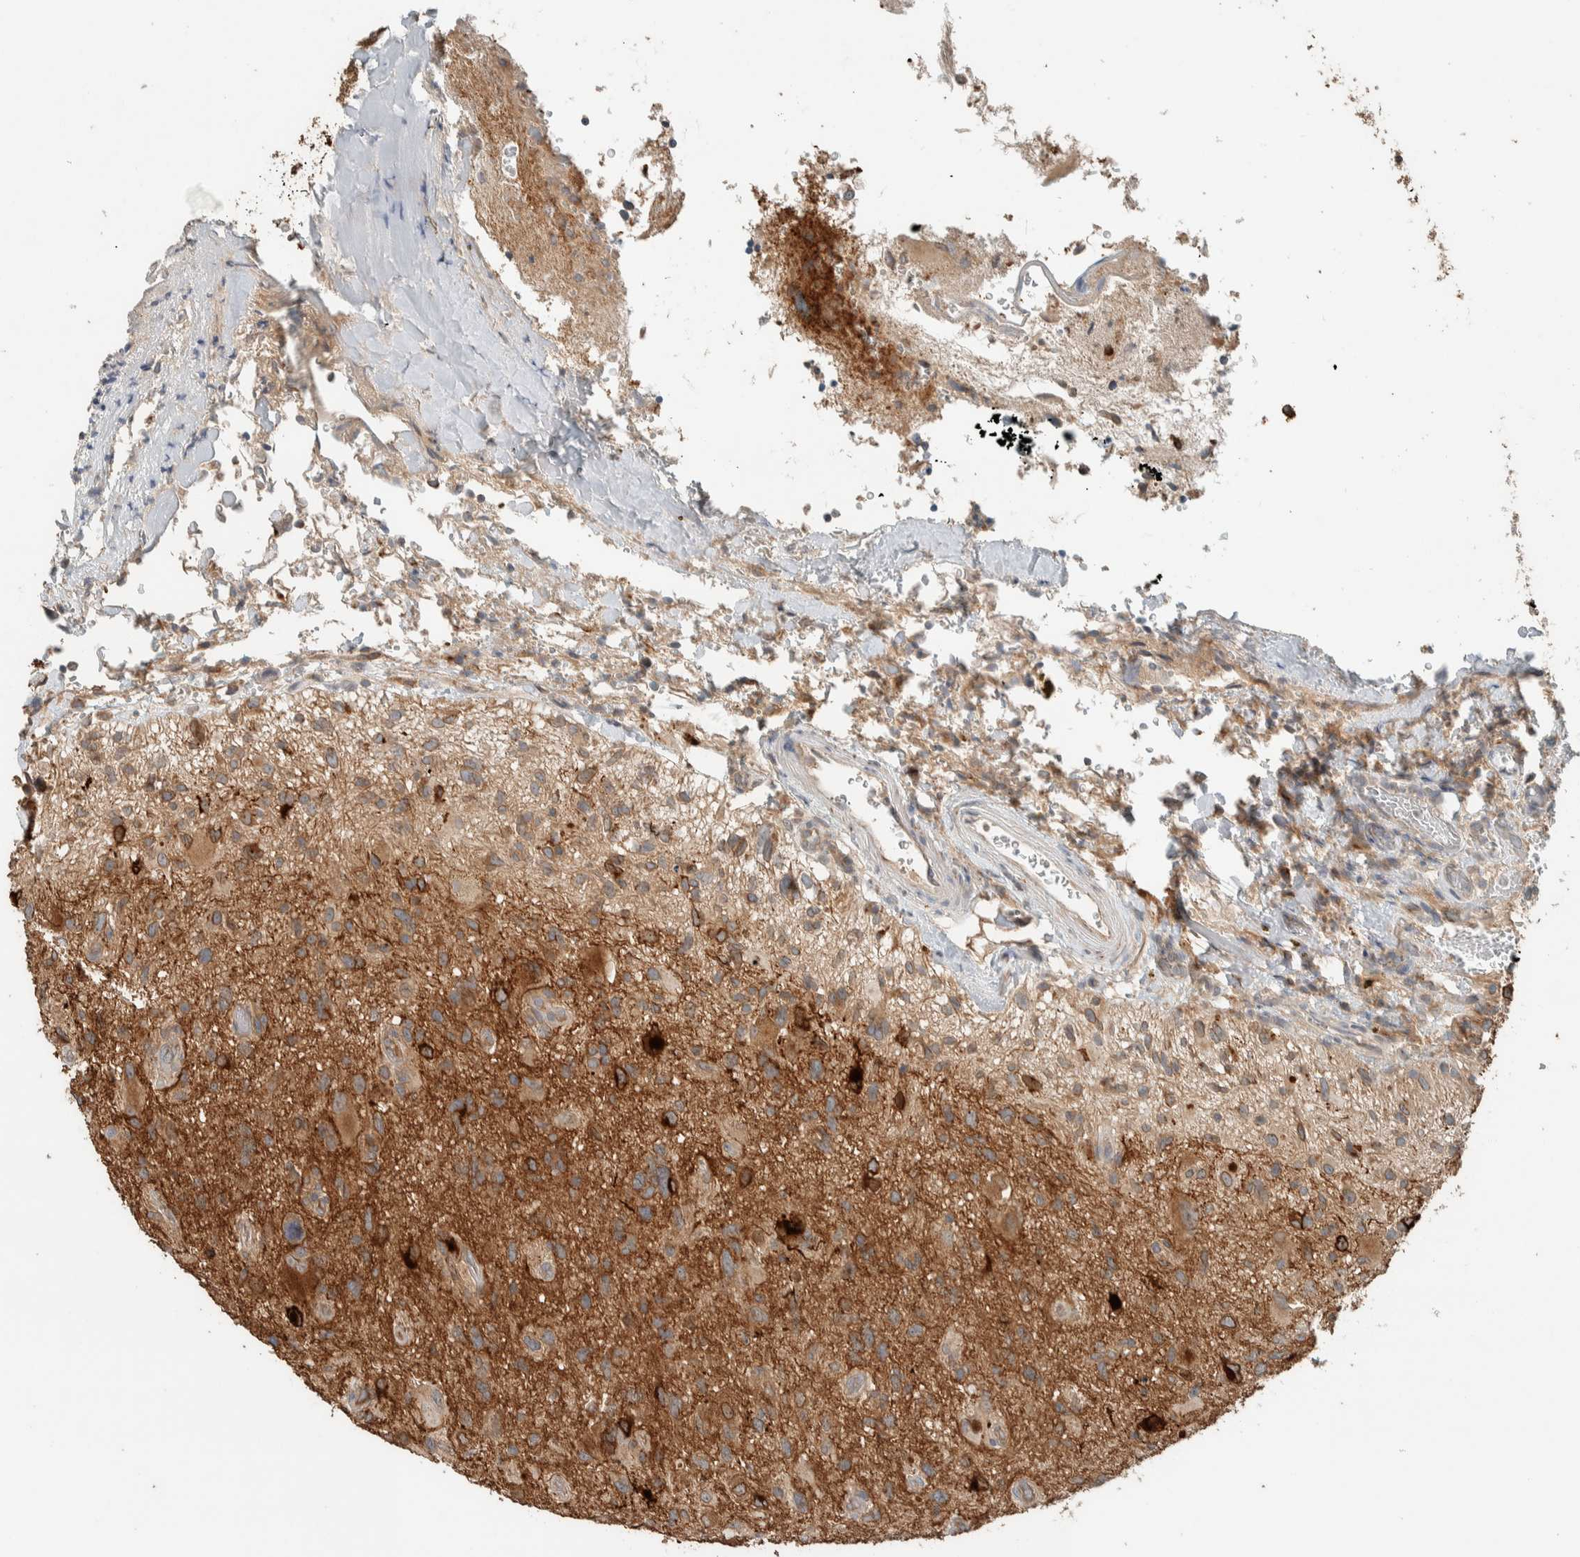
{"staining": {"intensity": "strong", "quantity": "25%-75%", "location": "cytoplasmic/membranous"}, "tissue": "glioma", "cell_type": "Tumor cells", "image_type": "cancer", "snomed": [{"axis": "morphology", "description": "Glioma, malignant, High grade"}, {"axis": "topography", "description": "Brain"}], "caption": "This histopathology image shows malignant high-grade glioma stained with immunohistochemistry (IHC) to label a protein in brown. The cytoplasmic/membranous of tumor cells show strong positivity for the protein. Nuclei are counter-stained blue.", "gene": "NBR1", "patient": {"sex": "male", "age": 33}}